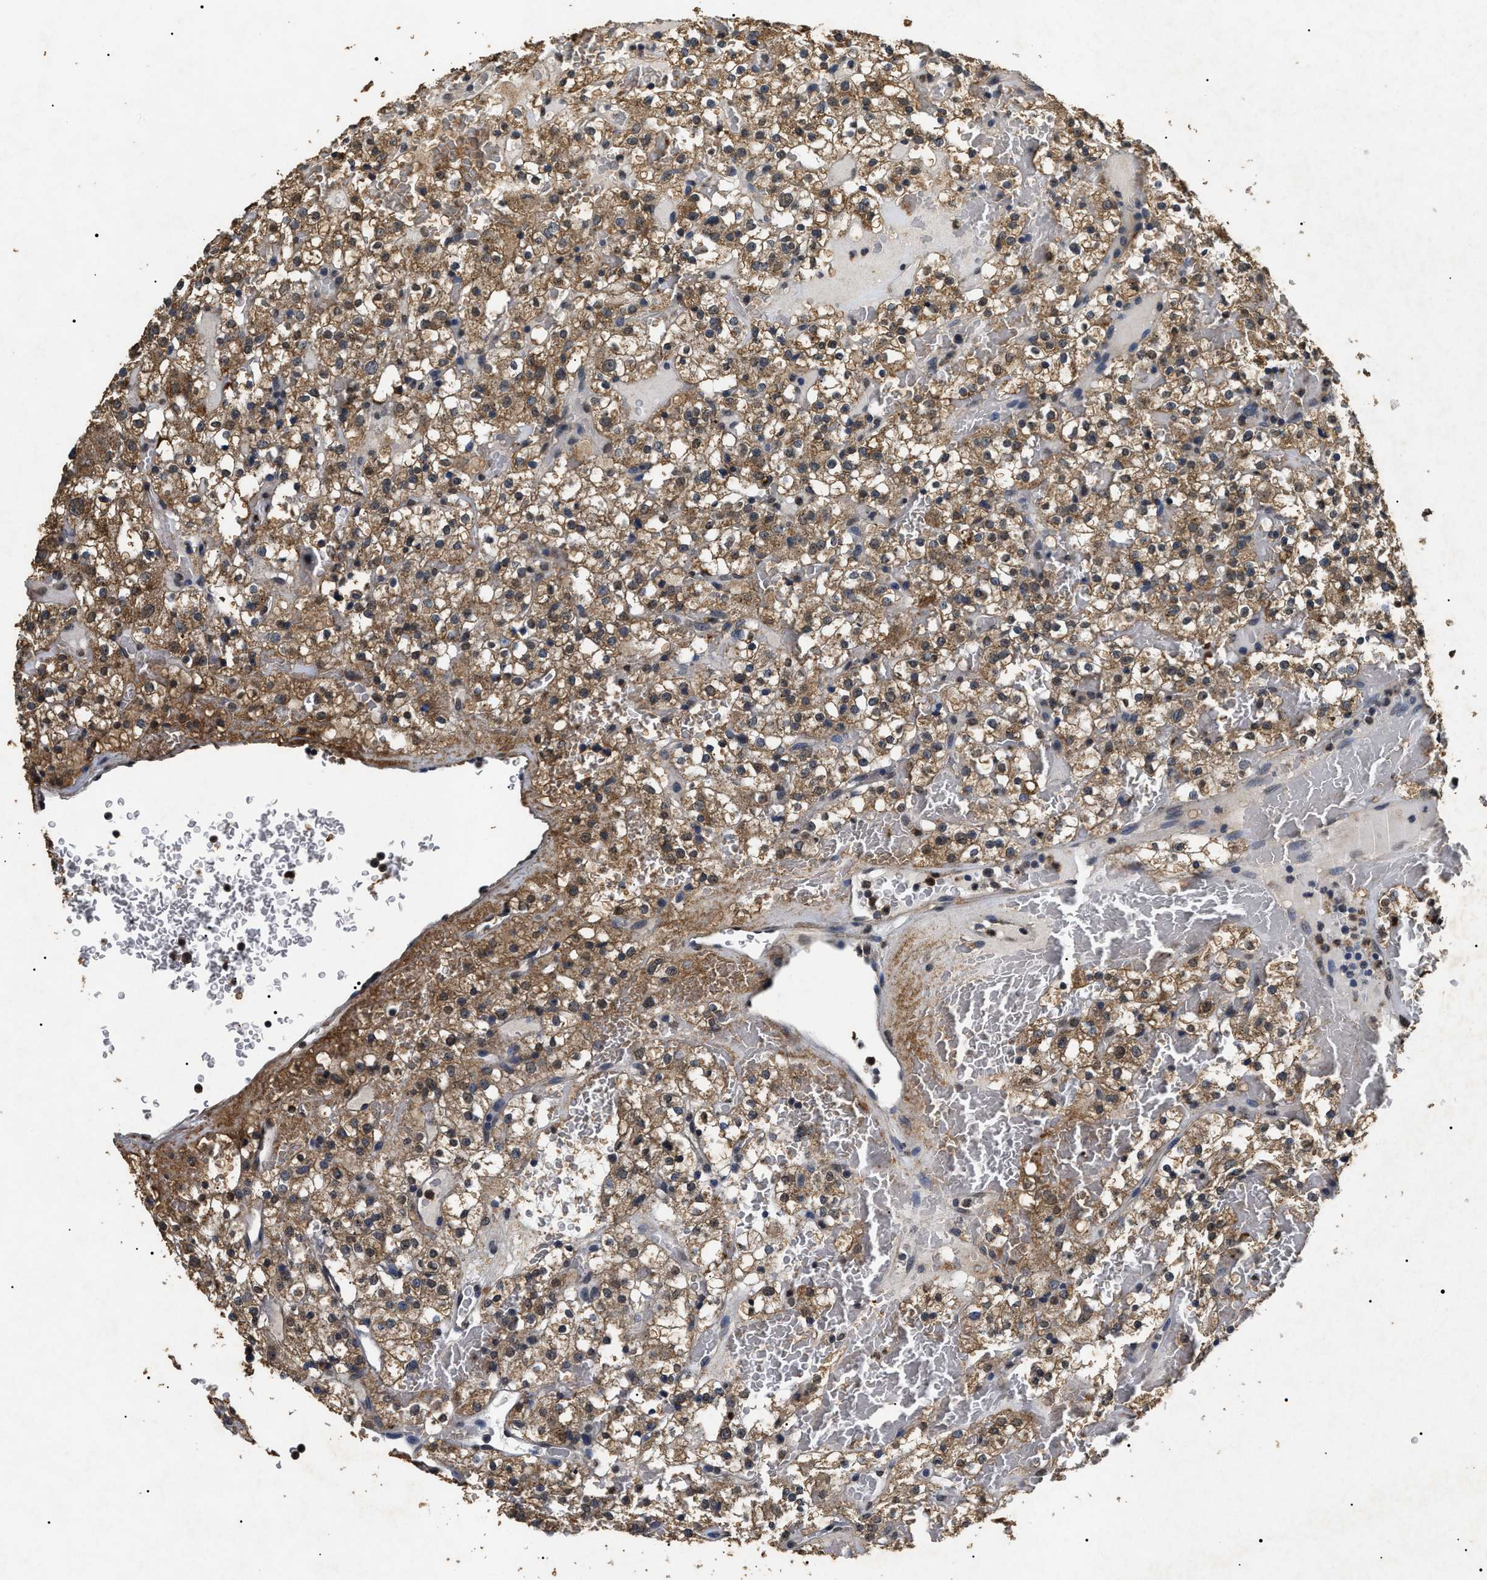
{"staining": {"intensity": "moderate", "quantity": ">75%", "location": "cytoplasmic/membranous,nuclear"}, "tissue": "renal cancer", "cell_type": "Tumor cells", "image_type": "cancer", "snomed": [{"axis": "morphology", "description": "Normal tissue, NOS"}, {"axis": "morphology", "description": "Adenocarcinoma, NOS"}, {"axis": "topography", "description": "Kidney"}], "caption": "Renal cancer stained for a protein reveals moderate cytoplasmic/membranous and nuclear positivity in tumor cells.", "gene": "ANP32E", "patient": {"sex": "female", "age": 72}}